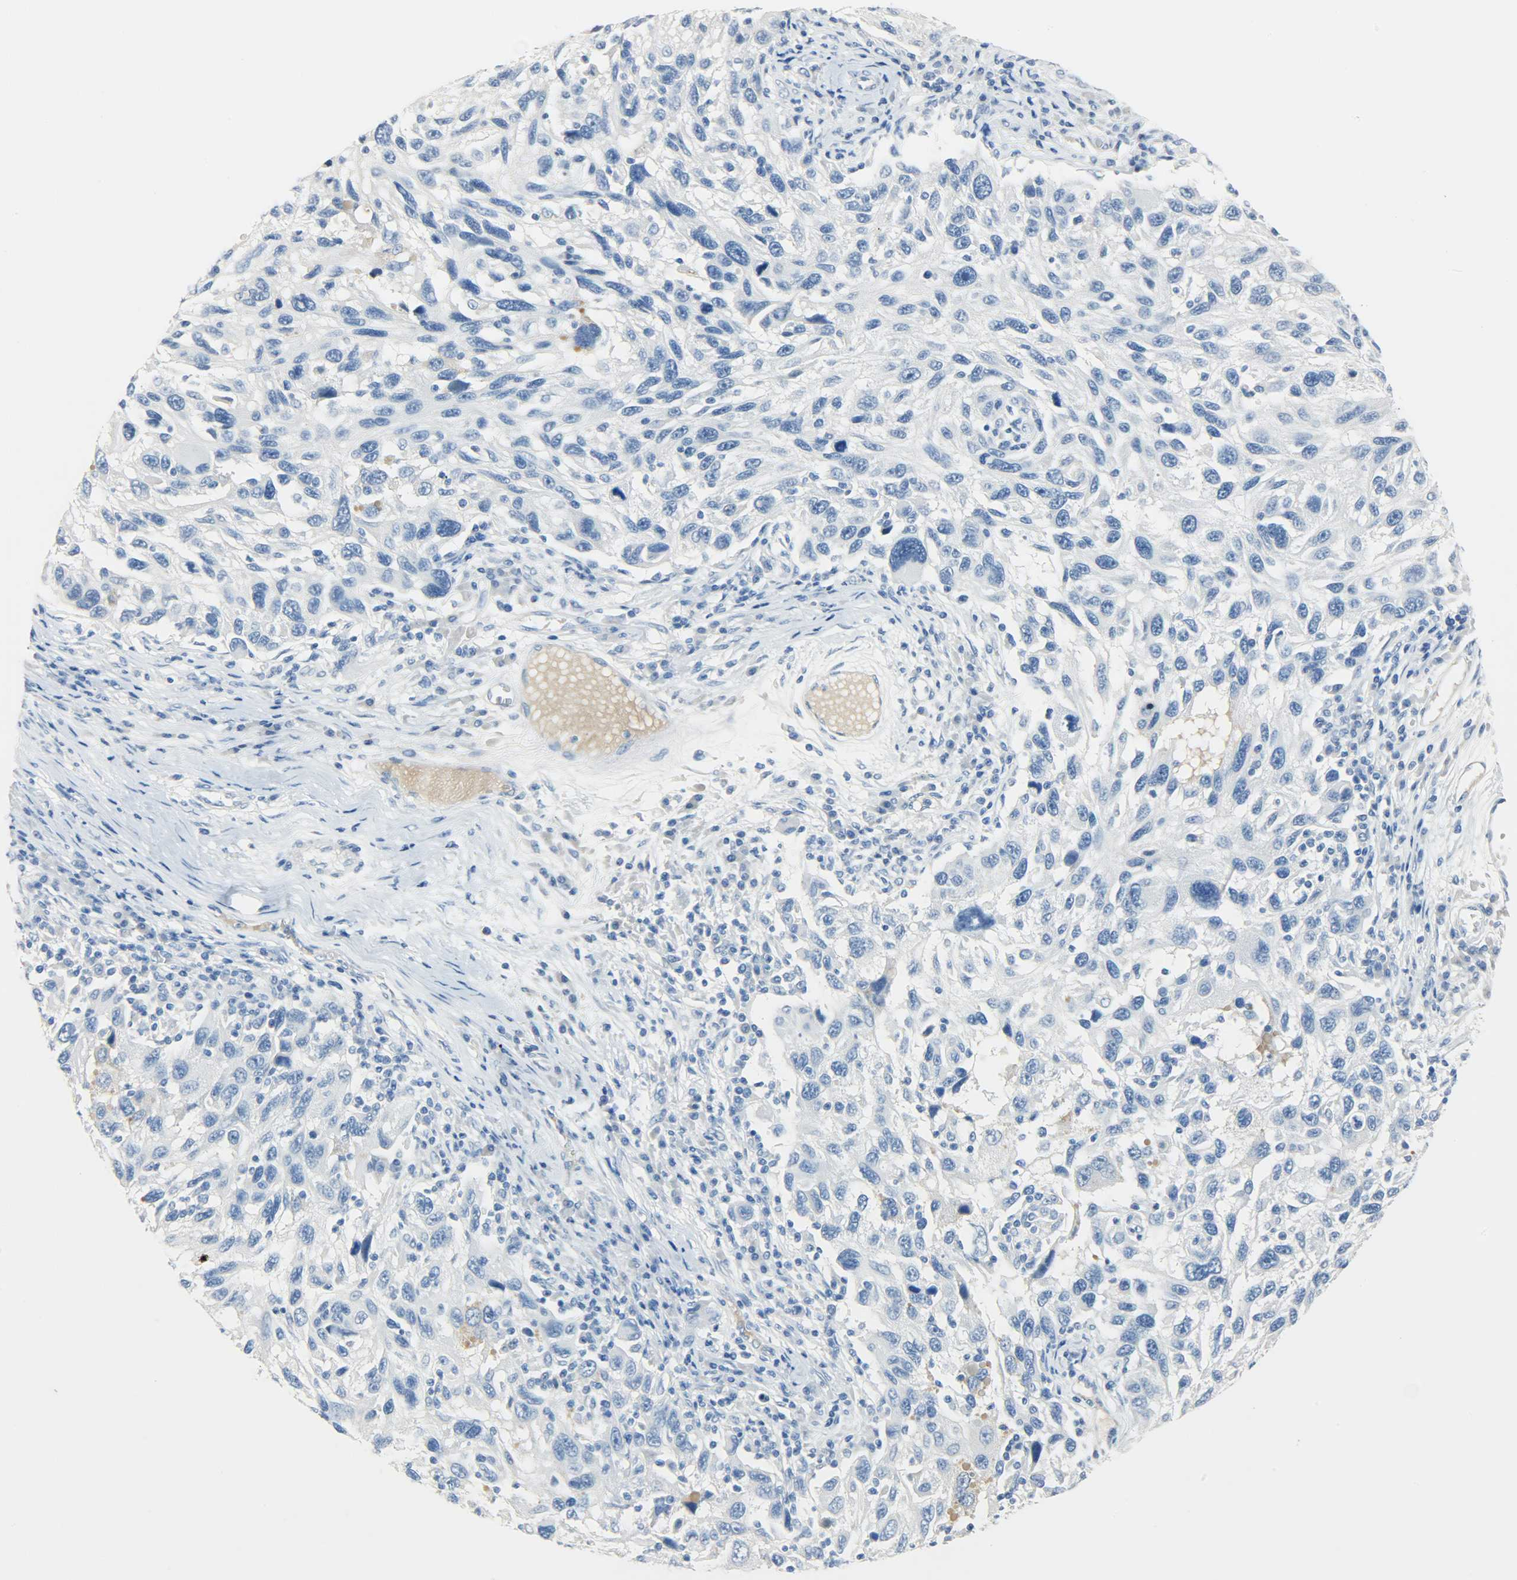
{"staining": {"intensity": "negative", "quantity": "none", "location": "none"}, "tissue": "melanoma", "cell_type": "Tumor cells", "image_type": "cancer", "snomed": [{"axis": "morphology", "description": "Malignant melanoma, NOS"}, {"axis": "topography", "description": "Skin"}], "caption": "This is an IHC micrograph of melanoma. There is no positivity in tumor cells.", "gene": "CRP", "patient": {"sex": "male", "age": 53}}